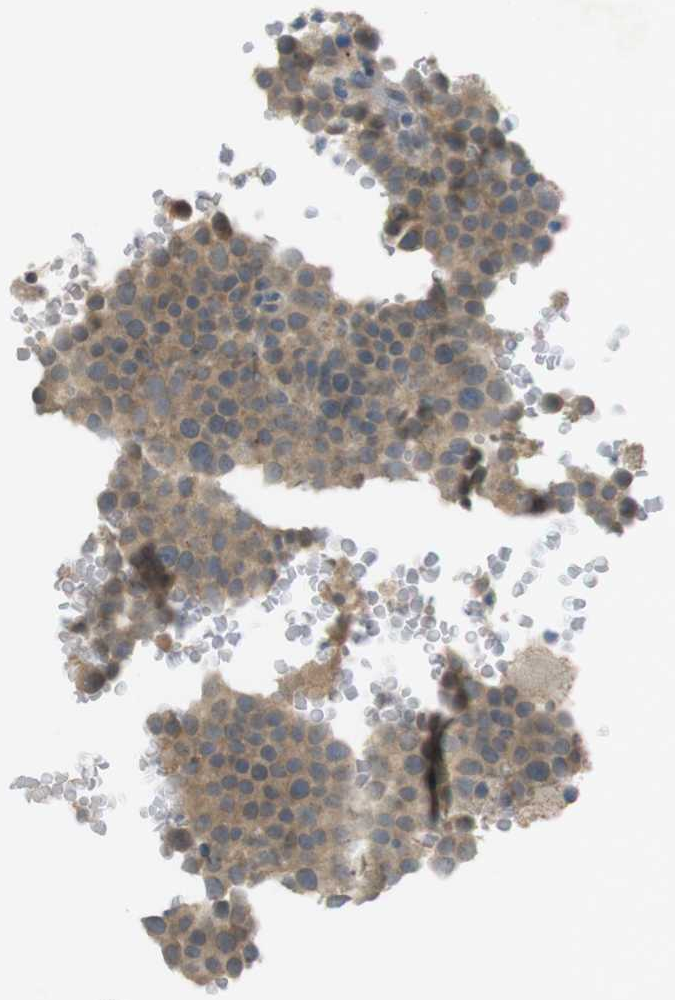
{"staining": {"intensity": "moderate", "quantity": ">75%", "location": "cytoplasmic/membranous"}, "tissue": "testis cancer", "cell_type": "Tumor cells", "image_type": "cancer", "snomed": [{"axis": "morphology", "description": "Seminoma, NOS"}, {"axis": "topography", "description": "Testis"}], "caption": "This is a histology image of IHC staining of testis seminoma, which shows moderate positivity in the cytoplasmic/membranous of tumor cells.", "gene": "UGT8", "patient": {"sex": "male", "age": 71}}